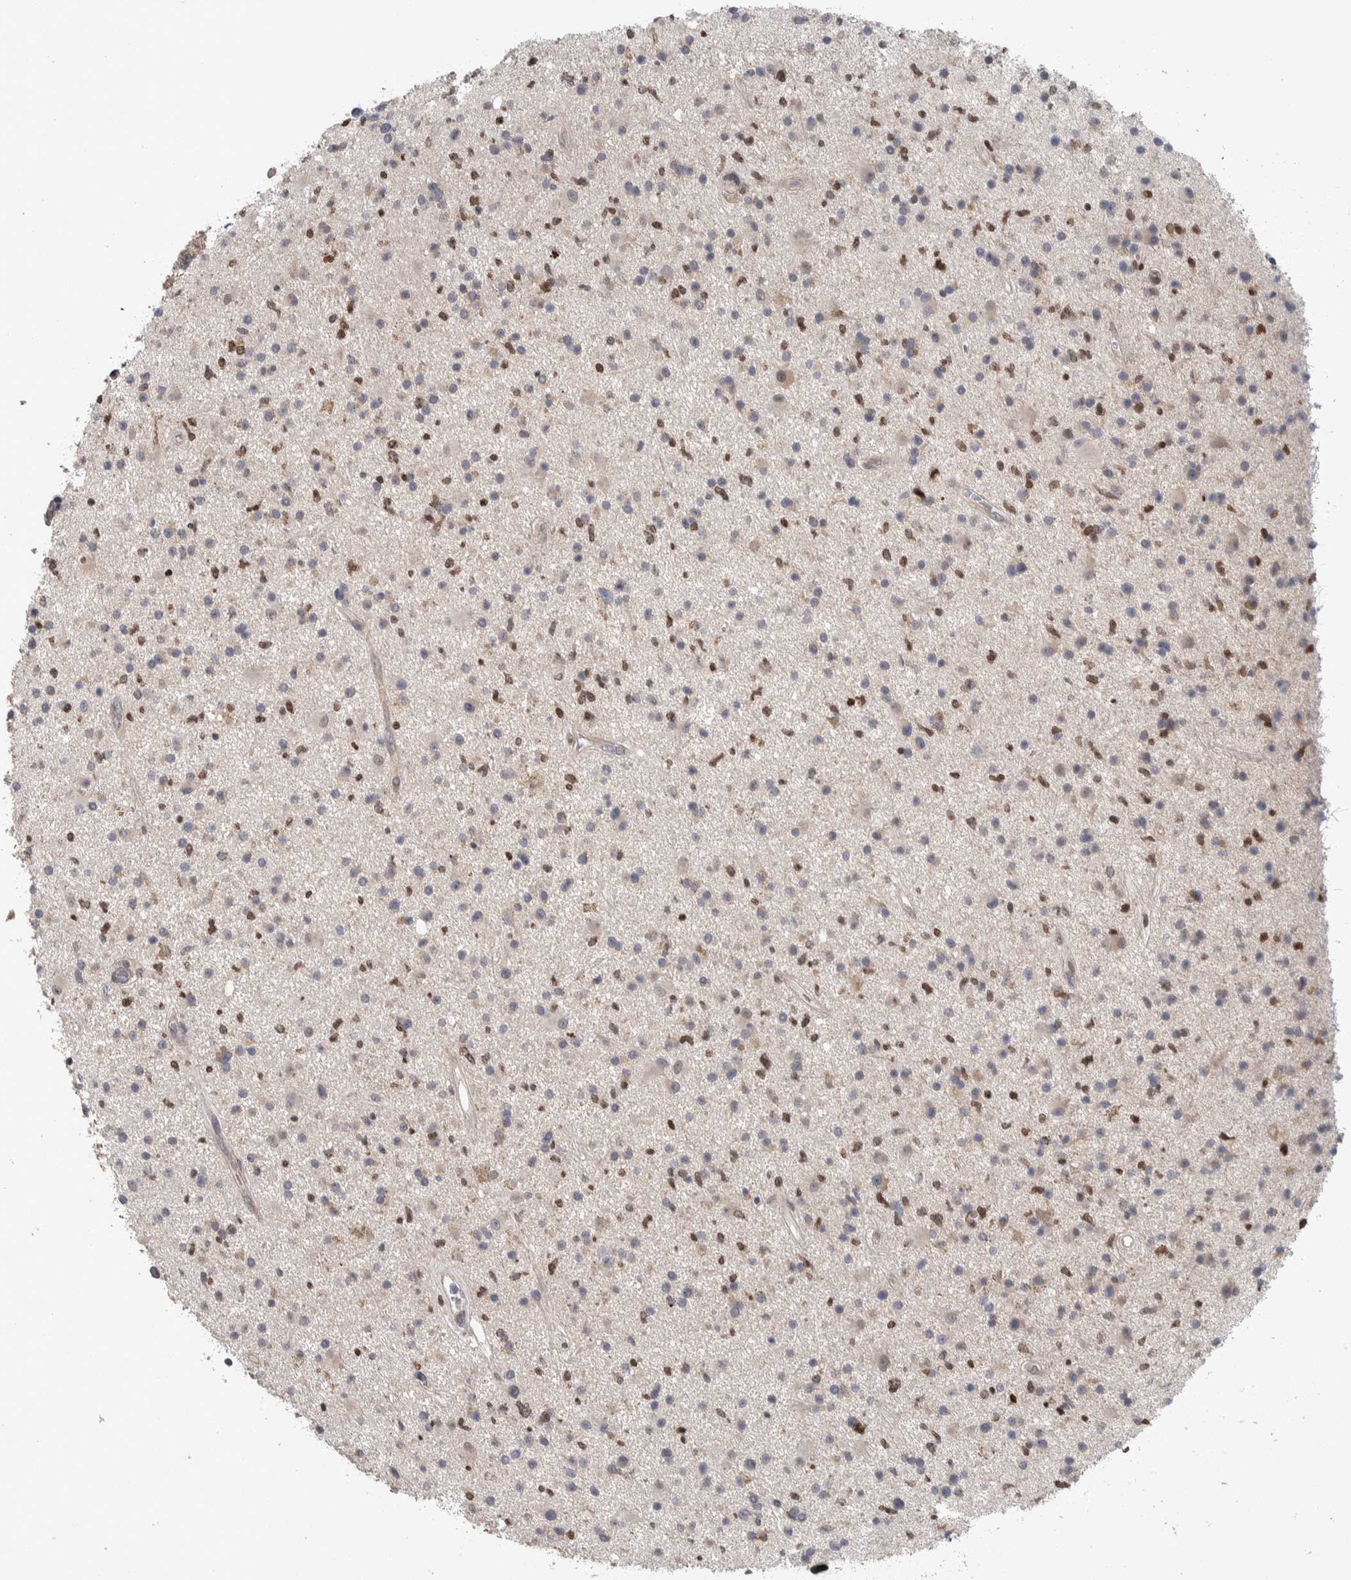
{"staining": {"intensity": "moderate", "quantity": "25%-75%", "location": "nuclear"}, "tissue": "glioma", "cell_type": "Tumor cells", "image_type": "cancer", "snomed": [{"axis": "morphology", "description": "Glioma, malignant, High grade"}, {"axis": "topography", "description": "Brain"}], "caption": "IHC of human glioma shows medium levels of moderate nuclear expression in approximately 25%-75% of tumor cells.", "gene": "CWC27", "patient": {"sex": "male", "age": 33}}